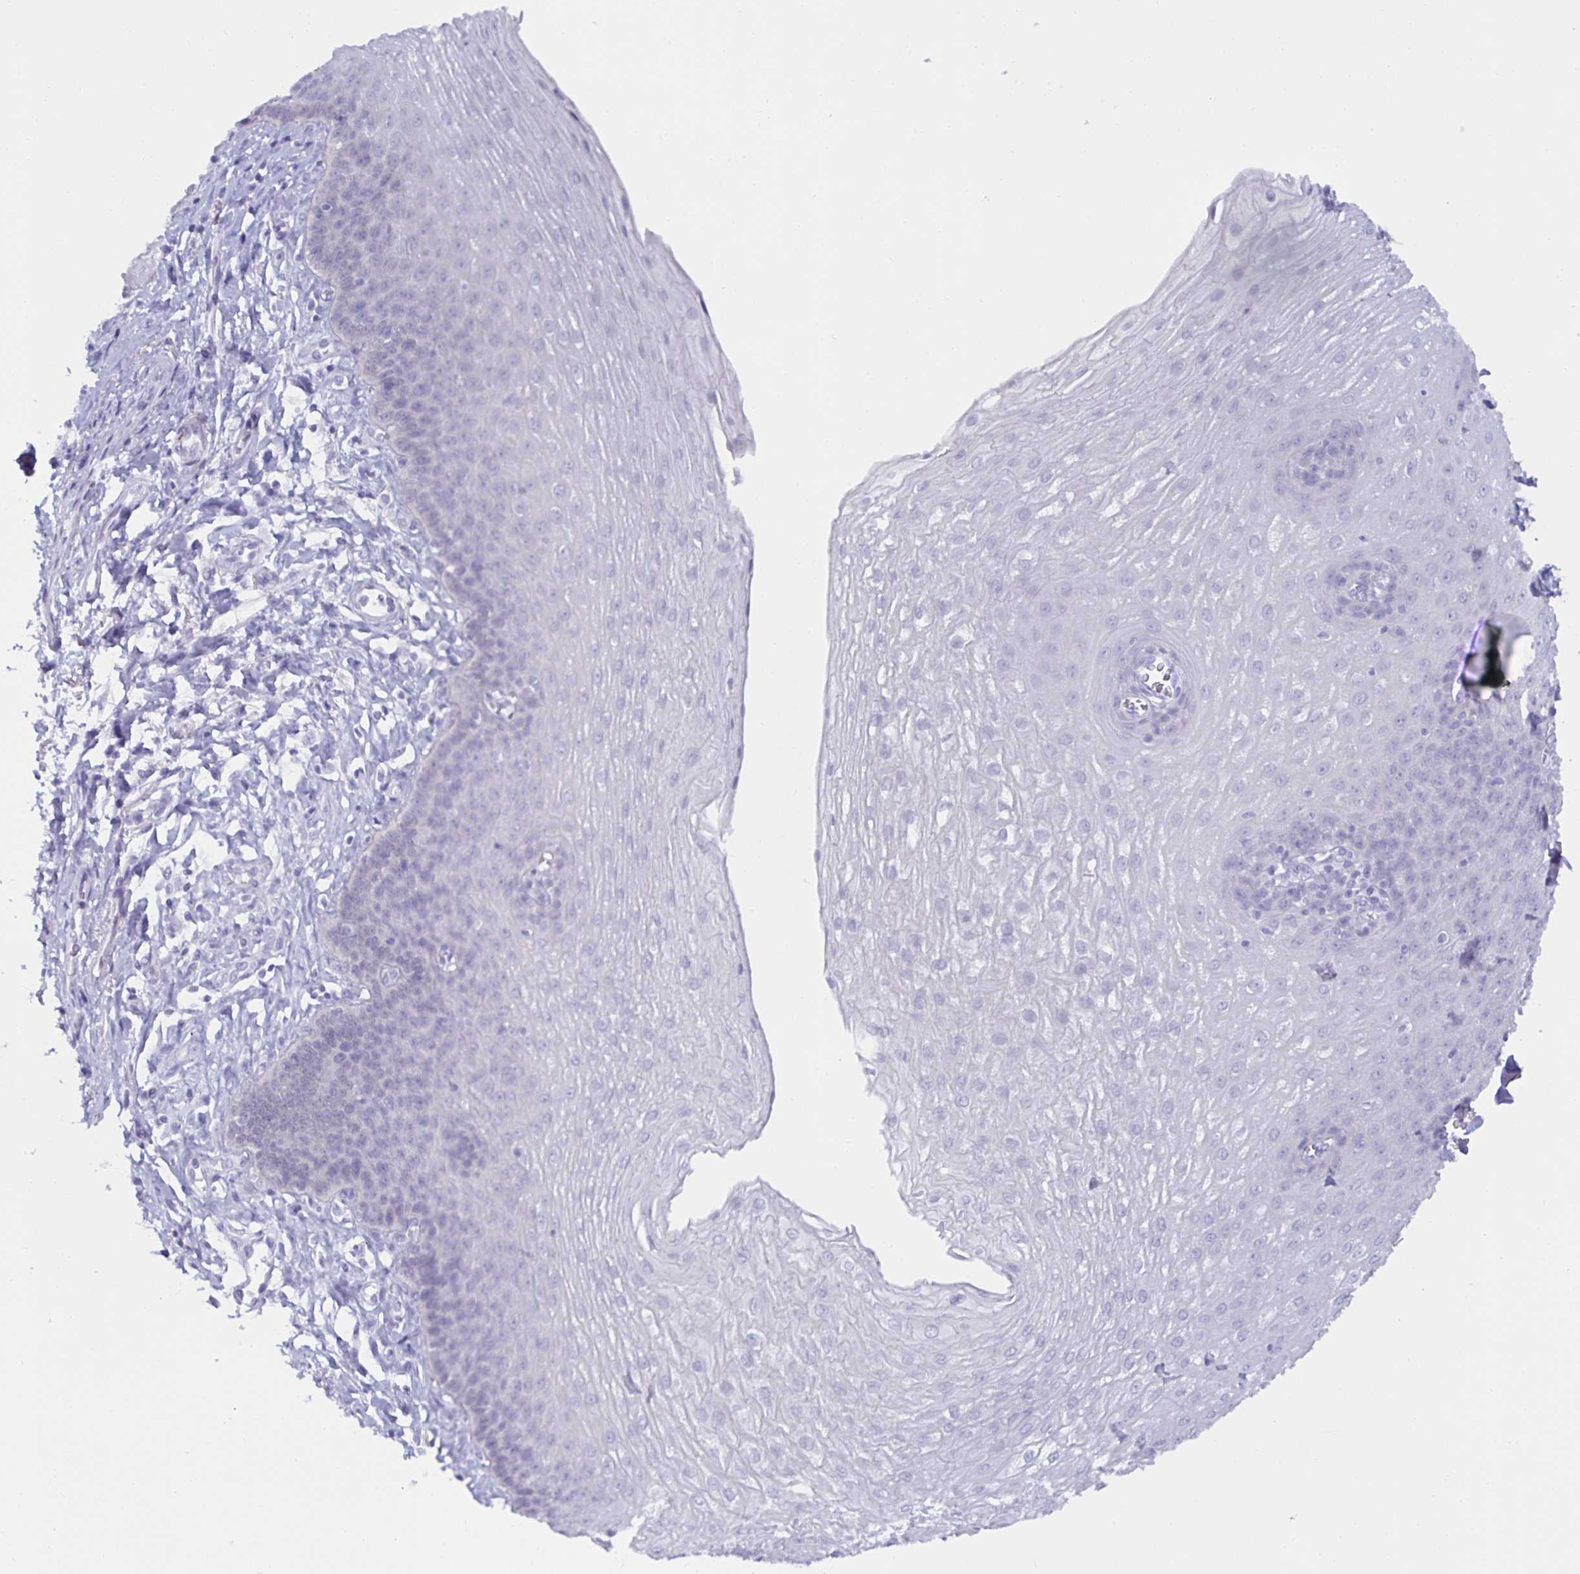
{"staining": {"intensity": "negative", "quantity": "none", "location": "none"}, "tissue": "esophagus", "cell_type": "Squamous epithelial cells", "image_type": "normal", "snomed": [{"axis": "morphology", "description": "Normal tissue, NOS"}, {"axis": "topography", "description": "Esophagus"}], "caption": "This is a image of immunohistochemistry staining of unremarkable esophagus, which shows no positivity in squamous epithelial cells.", "gene": "MON2", "patient": {"sex": "female", "age": 81}}